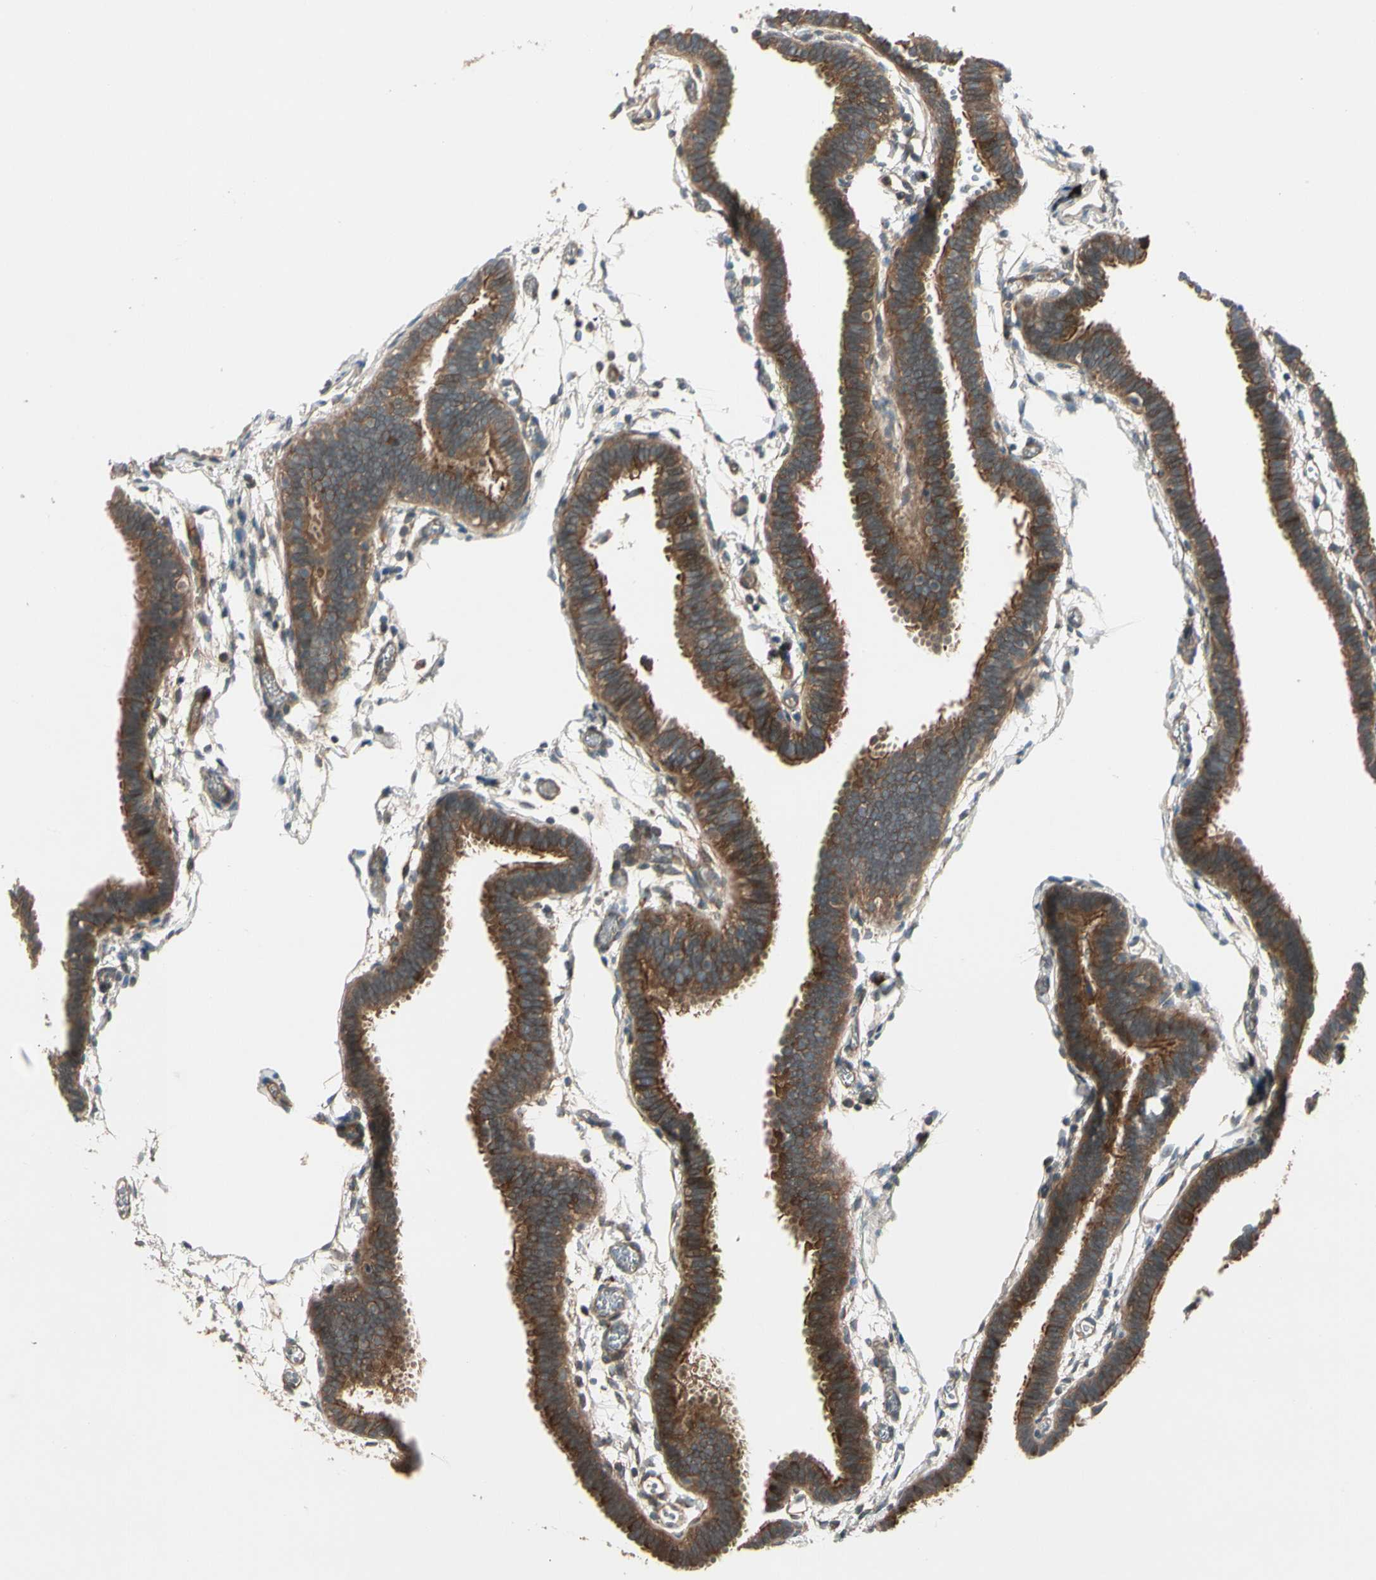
{"staining": {"intensity": "strong", "quantity": ">75%", "location": "cytoplasmic/membranous"}, "tissue": "fallopian tube", "cell_type": "Glandular cells", "image_type": "normal", "snomed": [{"axis": "morphology", "description": "Normal tissue, NOS"}, {"axis": "topography", "description": "Fallopian tube"}], "caption": "Approximately >75% of glandular cells in benign human fallopian tube demonstrate strong cytoplasmic/membranous protein positivity as visualized by brown immunohistochemical staining.", "gene": "ACVR1C", "patient": {"sex": "female", "age": 29}}